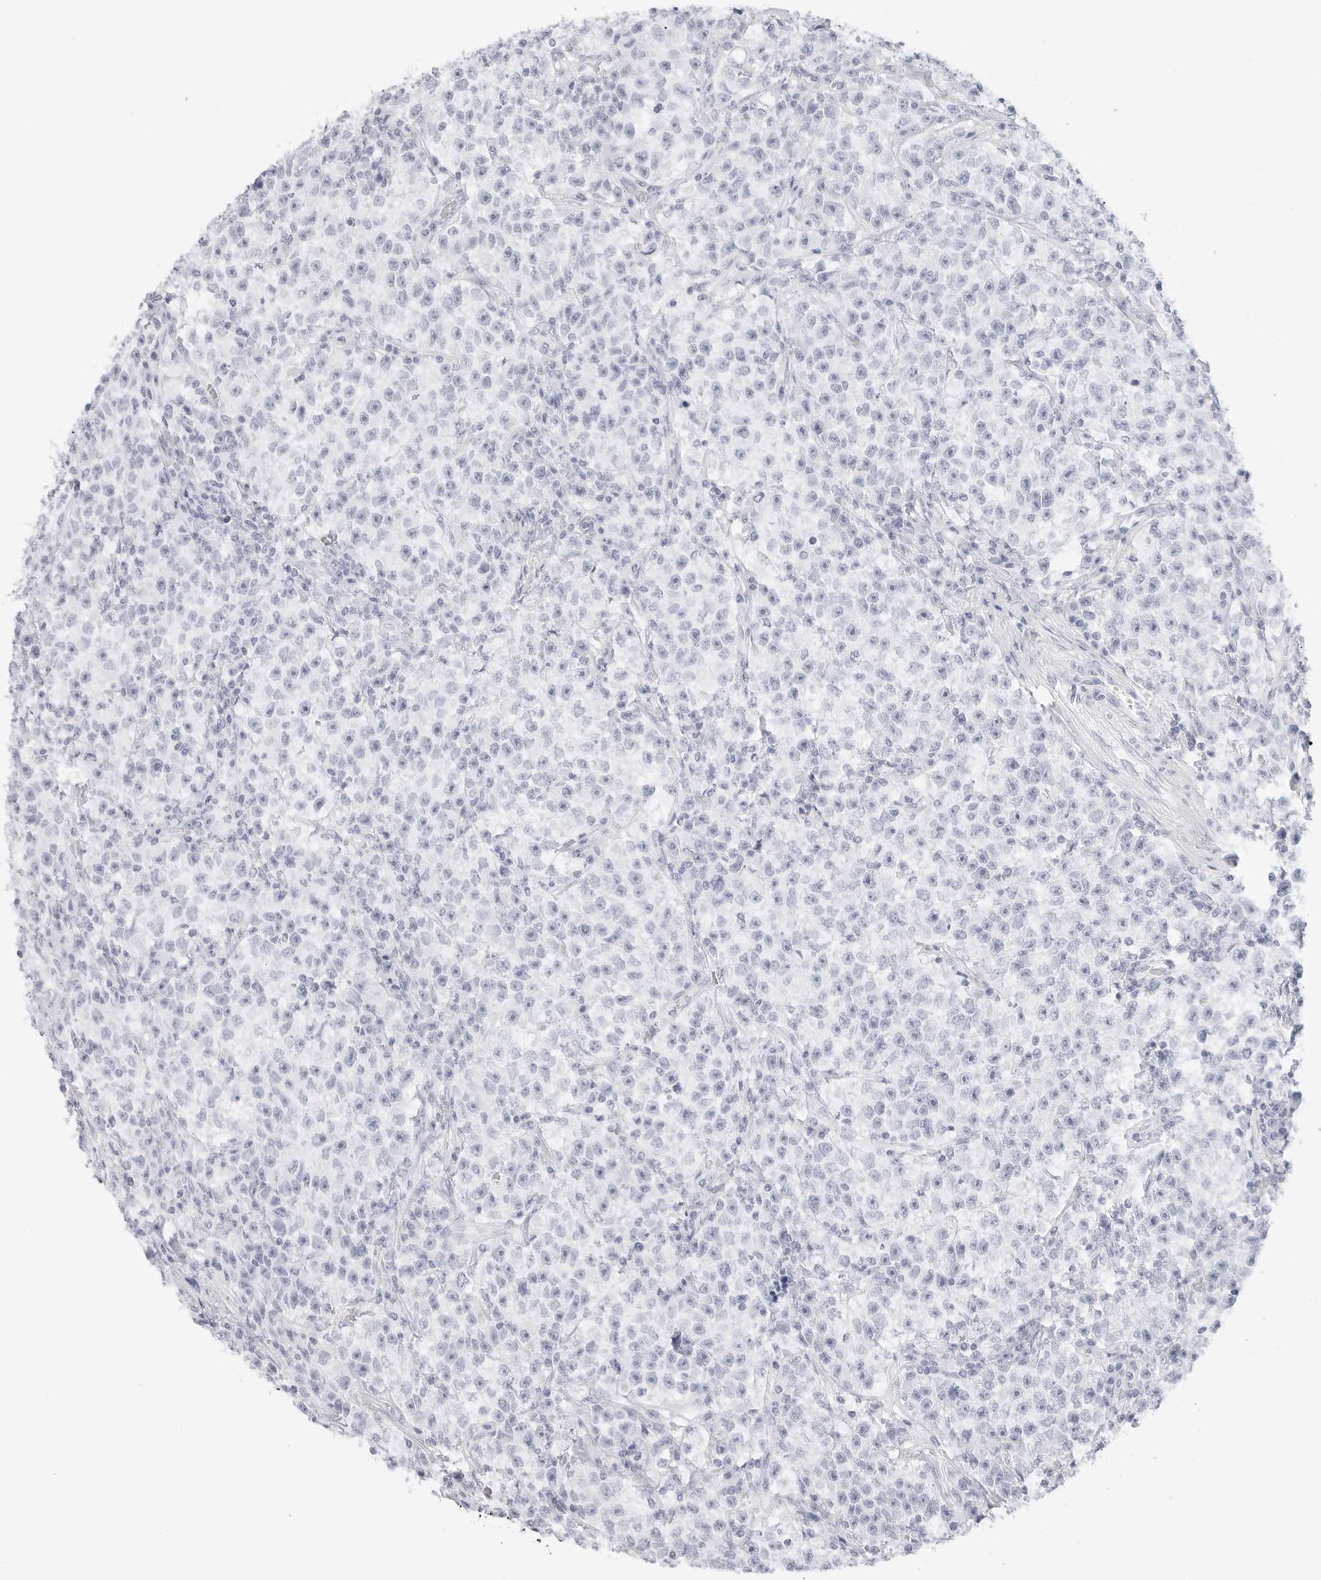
{"staining": {"intensity": "negative", "quantity": "none", "location": "none"}, "tissue": "testis cancer", "cell_type": "Tumor cells", "image_type": "cancer", "snomed": [{"axis": "morphology", "description": "Seminoma, NOS"}, {"axis": "topography", "description": "Testis"}], "caption": "The photomicrograph displays no staining of tumor cells in testis seminoma.", "gene": "TFF2", "patient": {"sex": "male", "age": 22}}